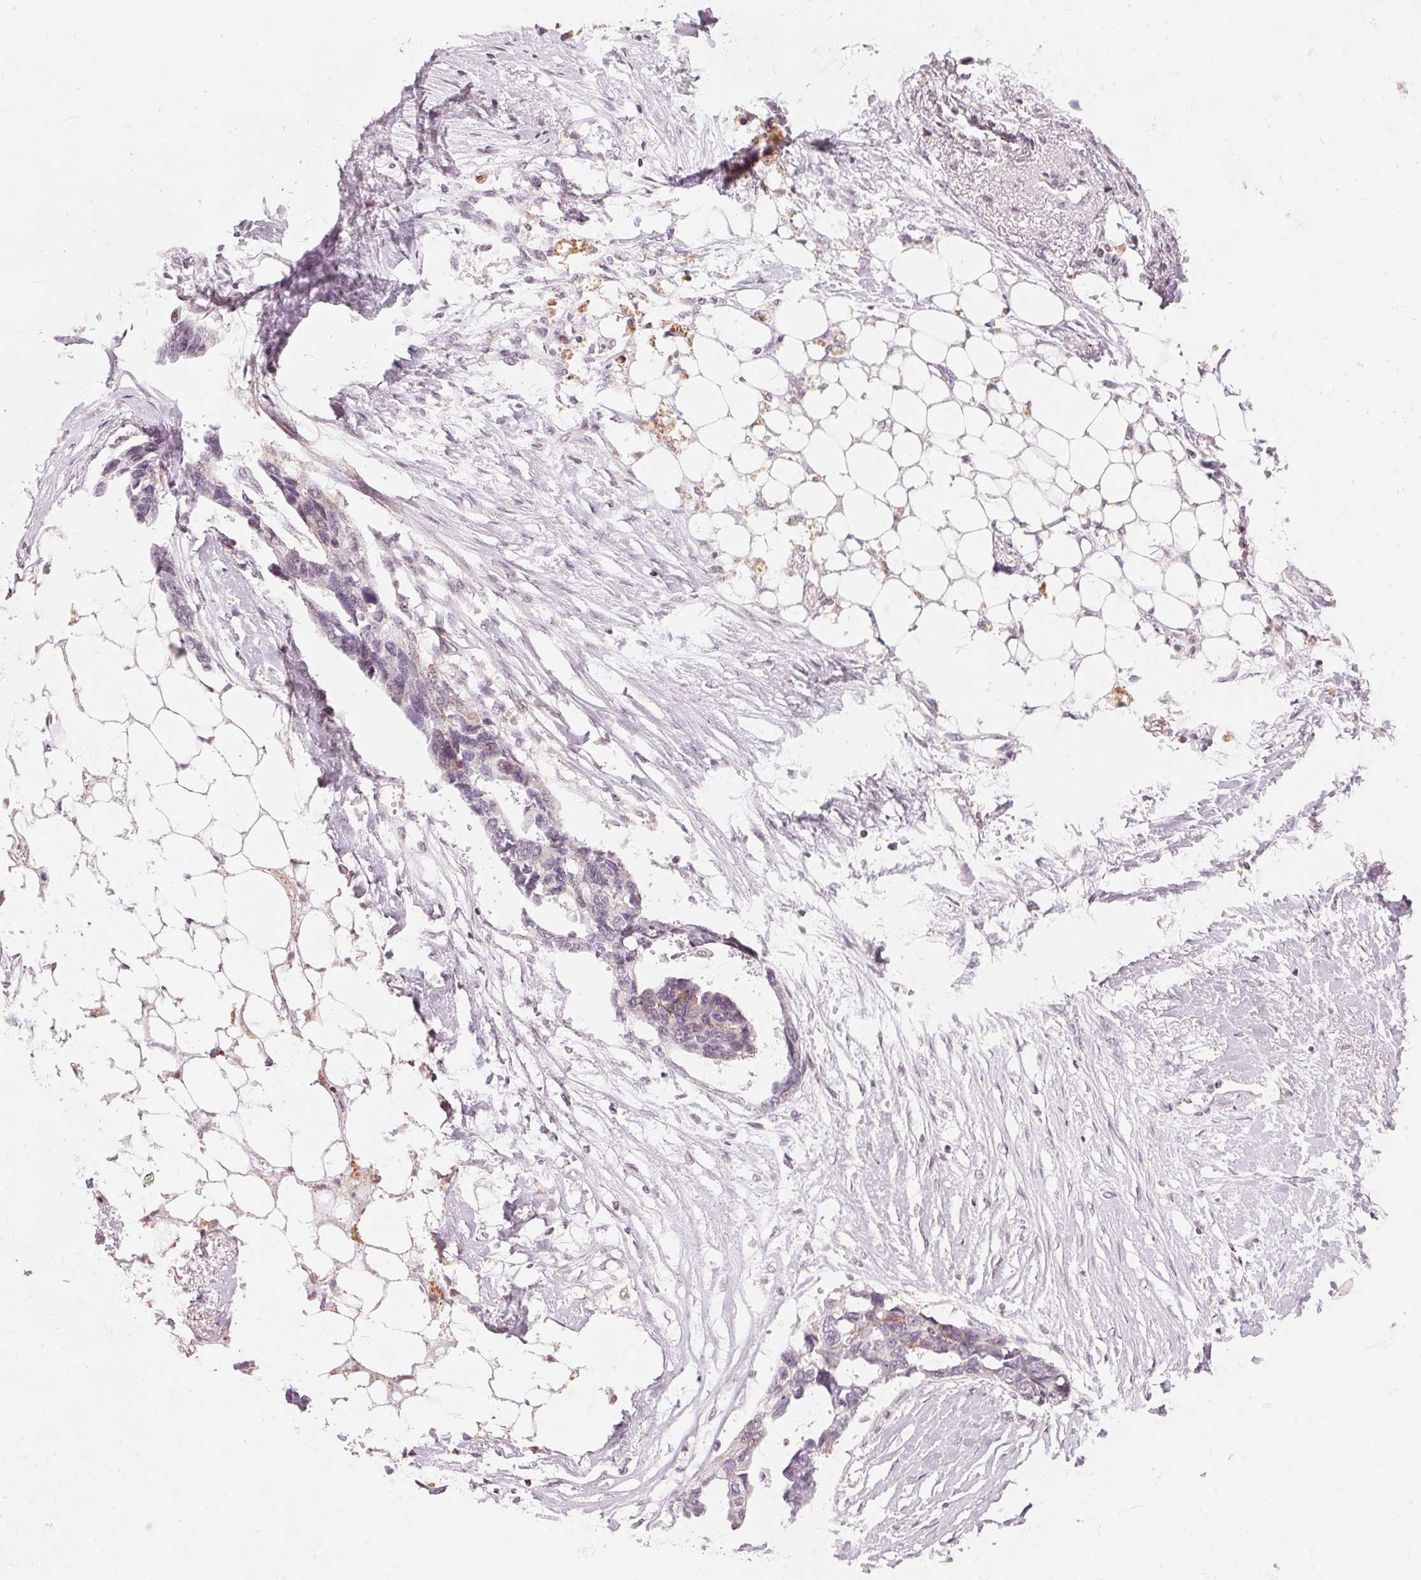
{"staining": {"intensity": "negative", "quantity": "none", "location": "none"}, "tissue": "ovarian cancer", "cell_type": "Tumor cells", "image_type": "cancer", "snomed": [{"axis": "morphology", "description": "Cystadenocarcinoma, serous, NOS"}, {"axis": "topography", "description": "Ovary"}], "caption": "This is an immunohistochemistry photomicrograph of human ovarian serous cystadenocarcinoma. There is no expression in tumor cells.", "gene": "SLC17A4", "patient": {"sex": "female", "age": 69}}